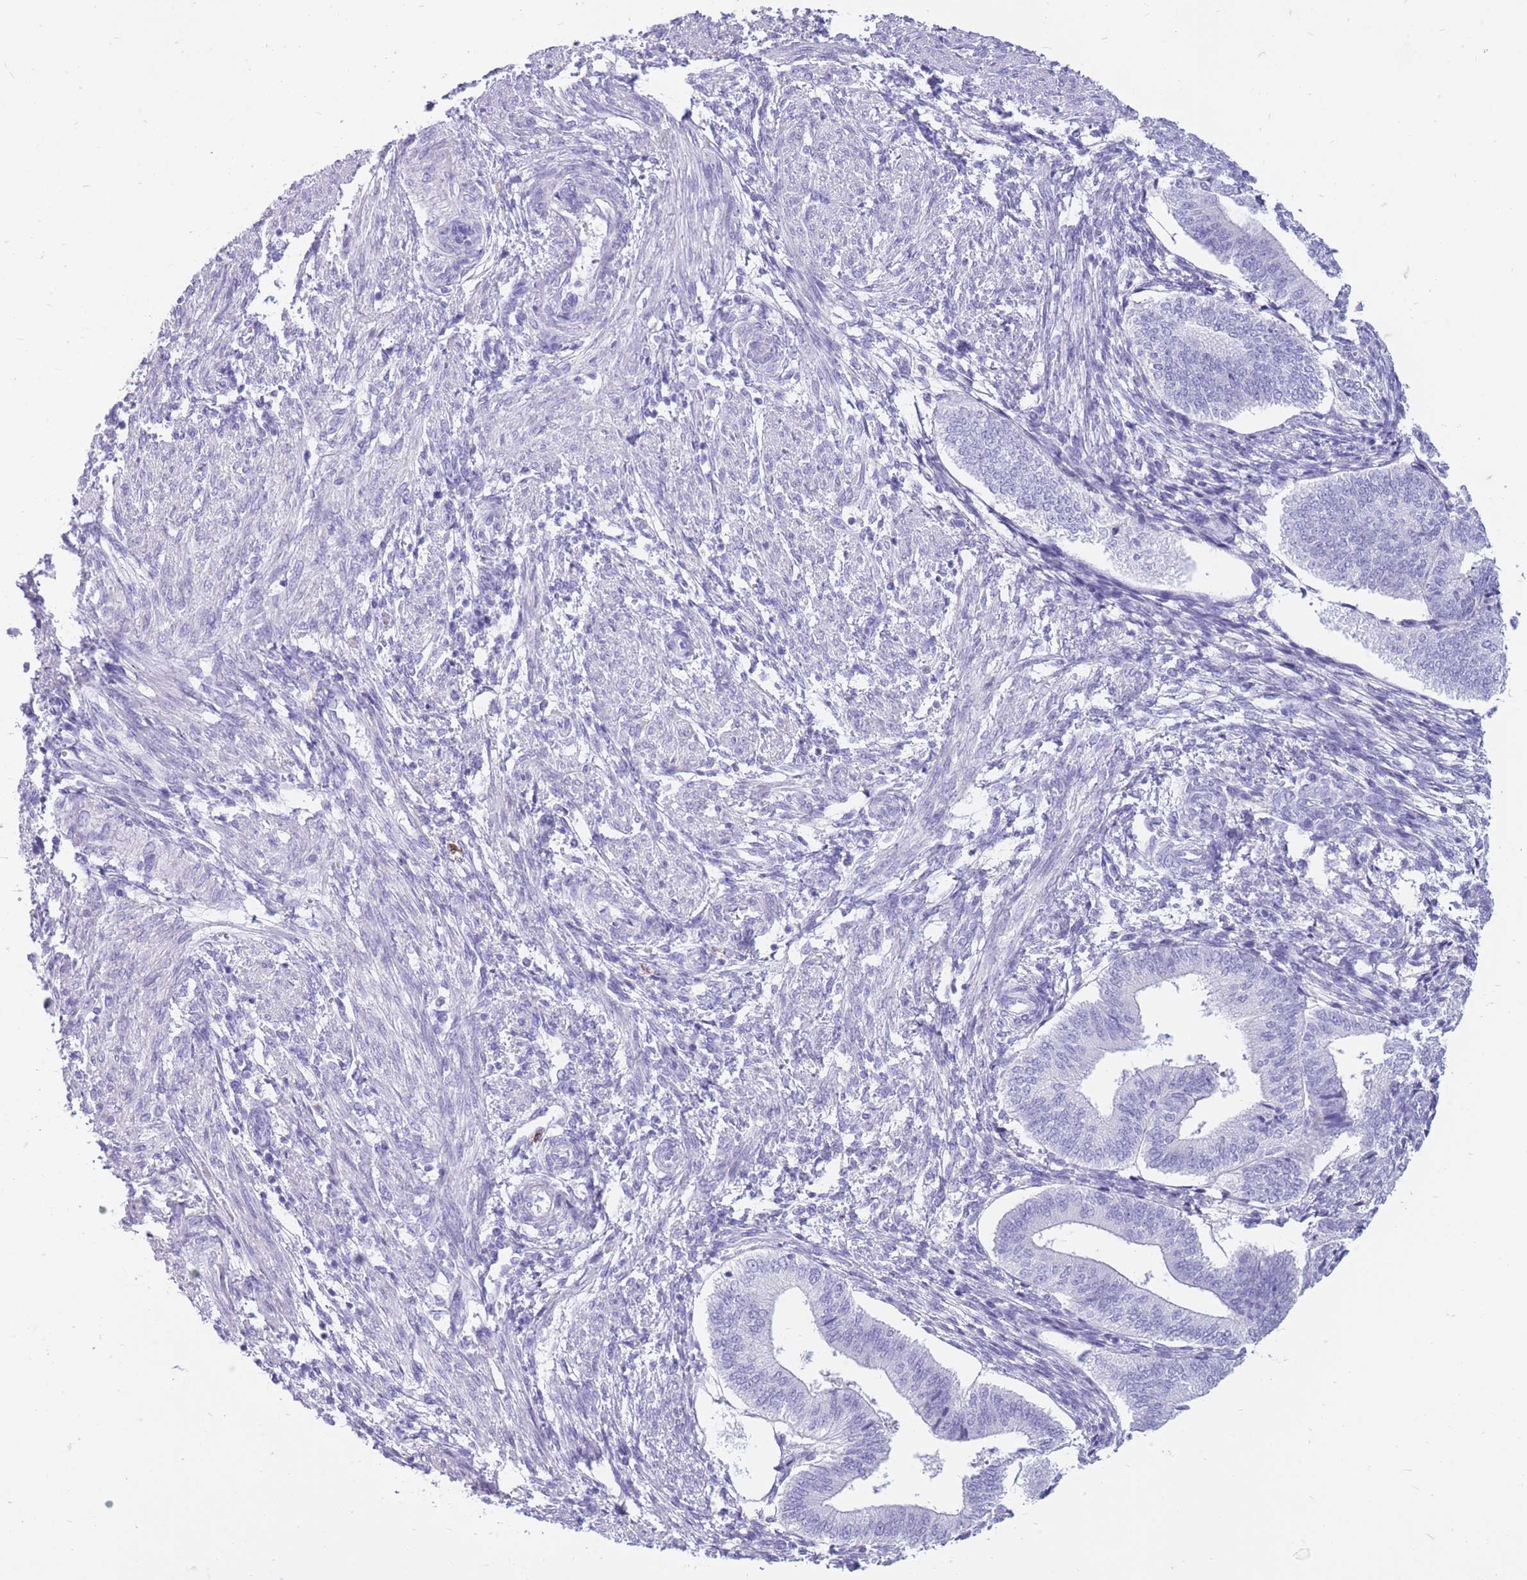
{"staining": {"intensity": "negative", "quantity": "none", "location": "none"}, "tissue": "endometrium", "cell_type": "Cells in endometrial stroma", "image_type": "normal", "snomed": [{"axis": "morphology", "description": "Normal tissue, NOS"}, {"axis": "topography", "description": "Endometrium"}], "caption": "This photomicrograph is of normal endometrium stained with IHC to label a protein in brown with the nuclei are counter-stained blue. There is no expression in cells in endometrial stroma.", "gene": "ZFP37", "patient": {"sex": "female", "age": 34}}